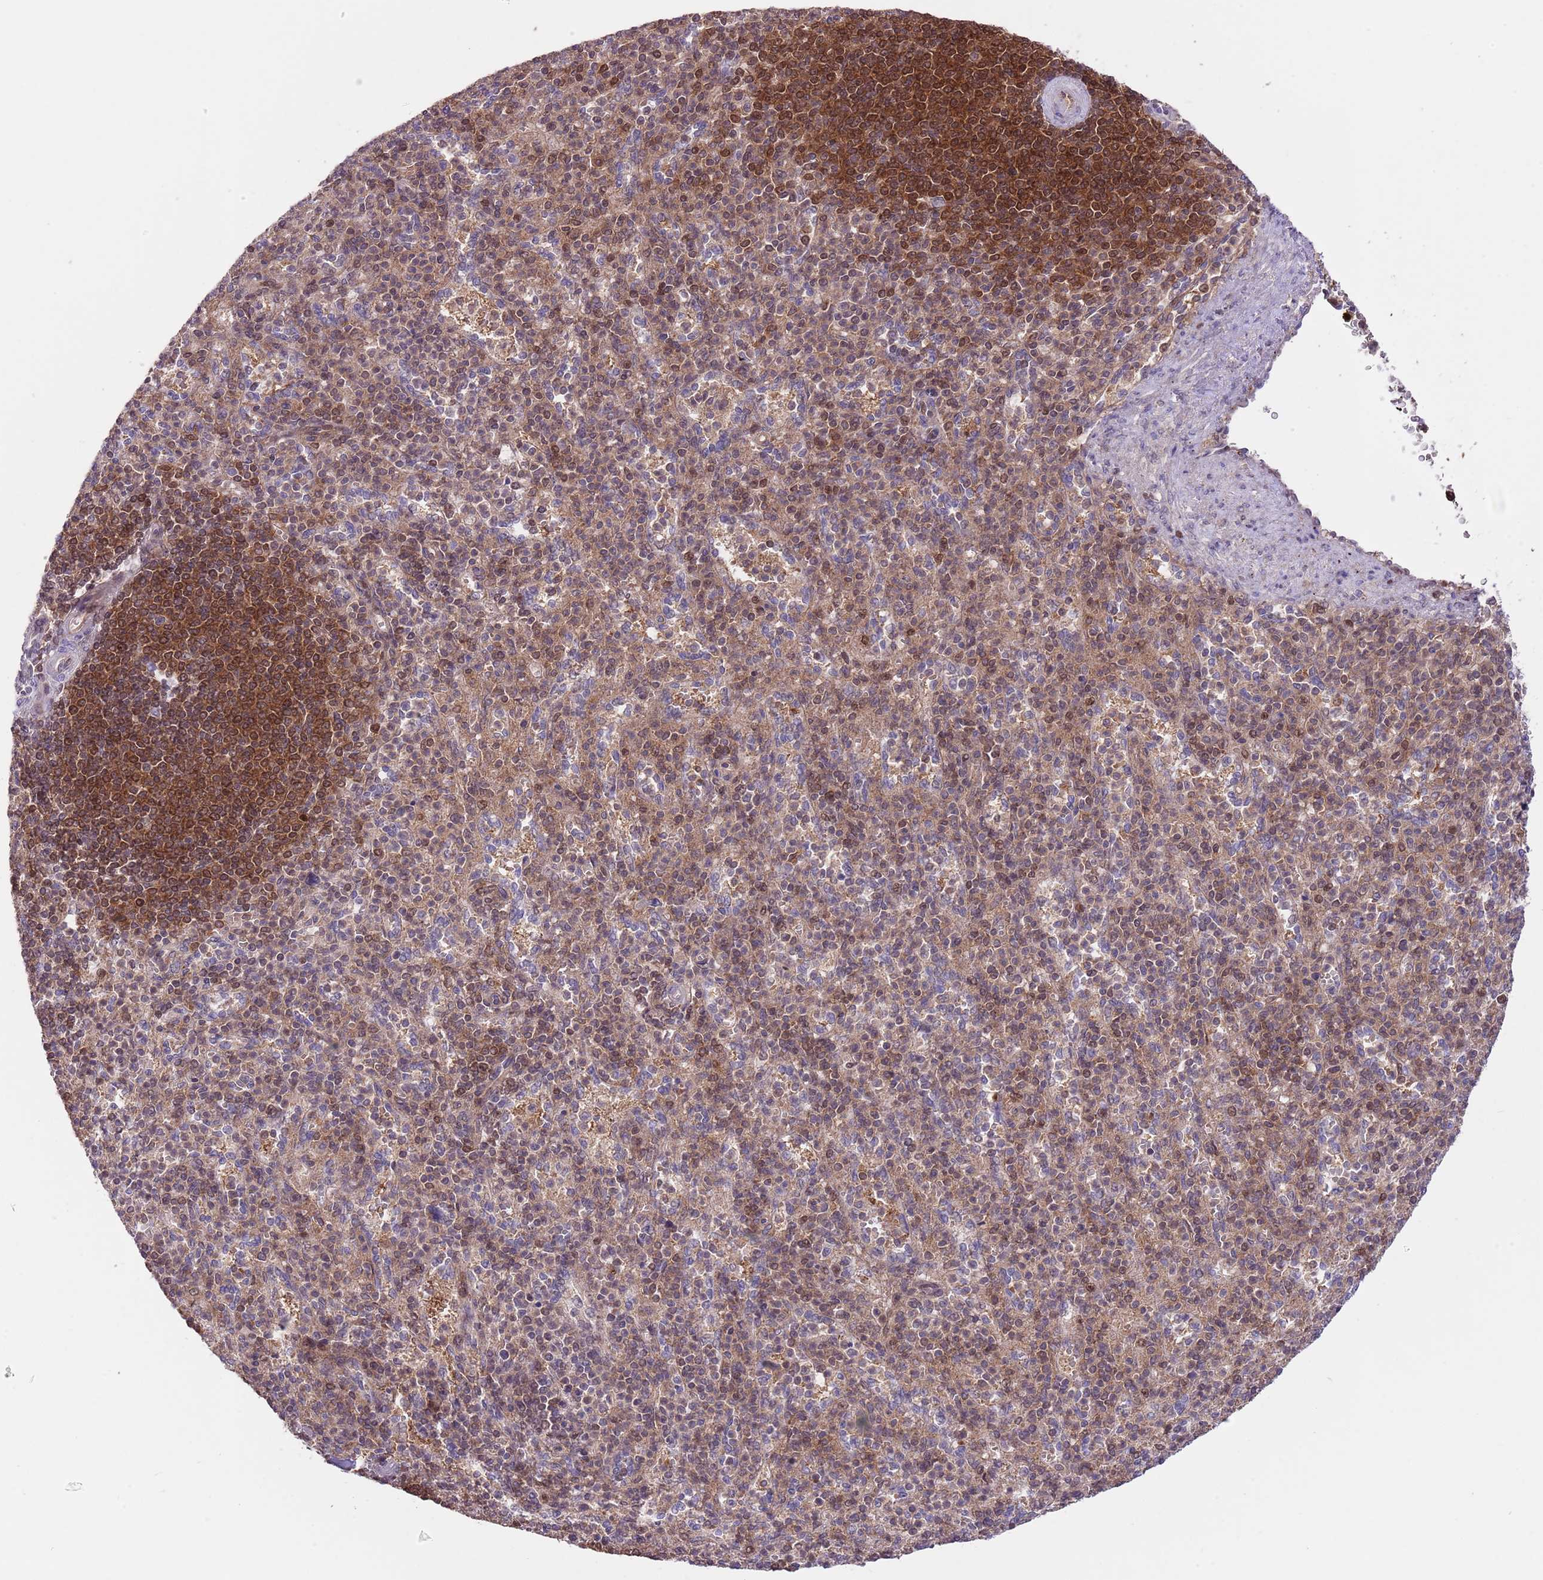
{"staining": {"intensity": "moderate", "quantity": "25%-75%", "location": "cytoplasmic/membranous,nuclear"}, "tissue": "spleen", "cell_type": "Cells in red pulp", "image_type": "normal", "snomed": [{"axis": "morphology", "description": "Normal tissue, NOS"}, {"axis": "topography", "description": "Spleen"}], "caption": "Spleen stained for a protein demonstrates moderate cytoplasmic/membranous,nuclear positivity in cells in red pulp. The protein is shown in brown color, while the nuclei are stained blue.", "gene": "HDHD2", "patient": {"sex": "female", "age": 74}}